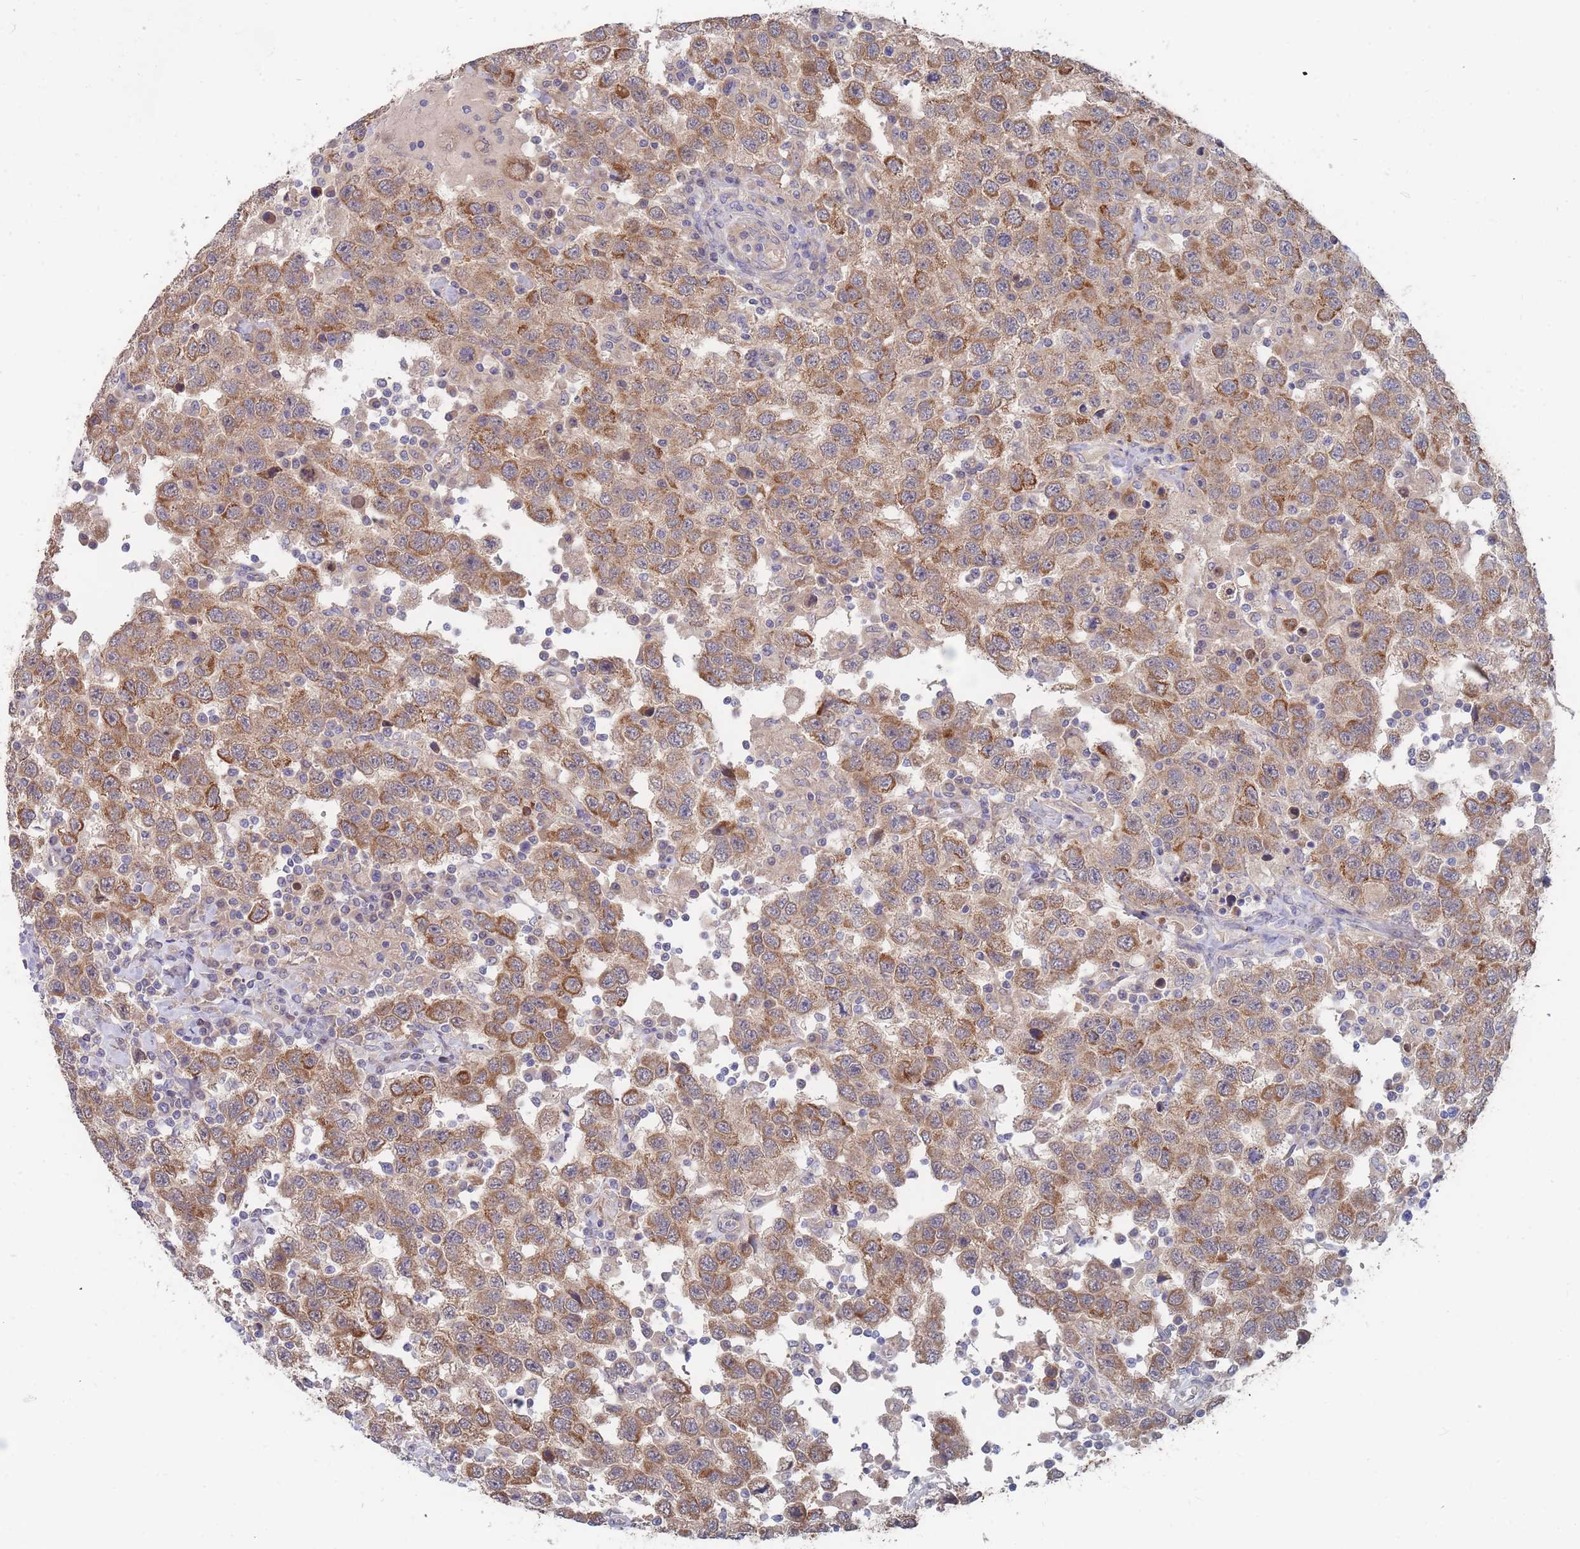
{"staining": {"intensity": "moderate", "quantity": ">75%", "location": "cytoplasmic/membranous"}, "tissue": "testis cancer", "cell_type": "Tumor cells", "image_type": "cancer", "snomed": [{"axis": "morphology", "description": "Seminoma, NOS"}, {"axis": "topography", "description": "Testis"}], "caption": "Immunohistochemistry (IHC) image of testis seminoma stained for a protein (brown), which reveals medium levels of moderate cytoplasmic/membranous positivity in approximately >75% of tumor cells.", "gene": "NUB1", "patient": {"sex": "male", "age": 41}}